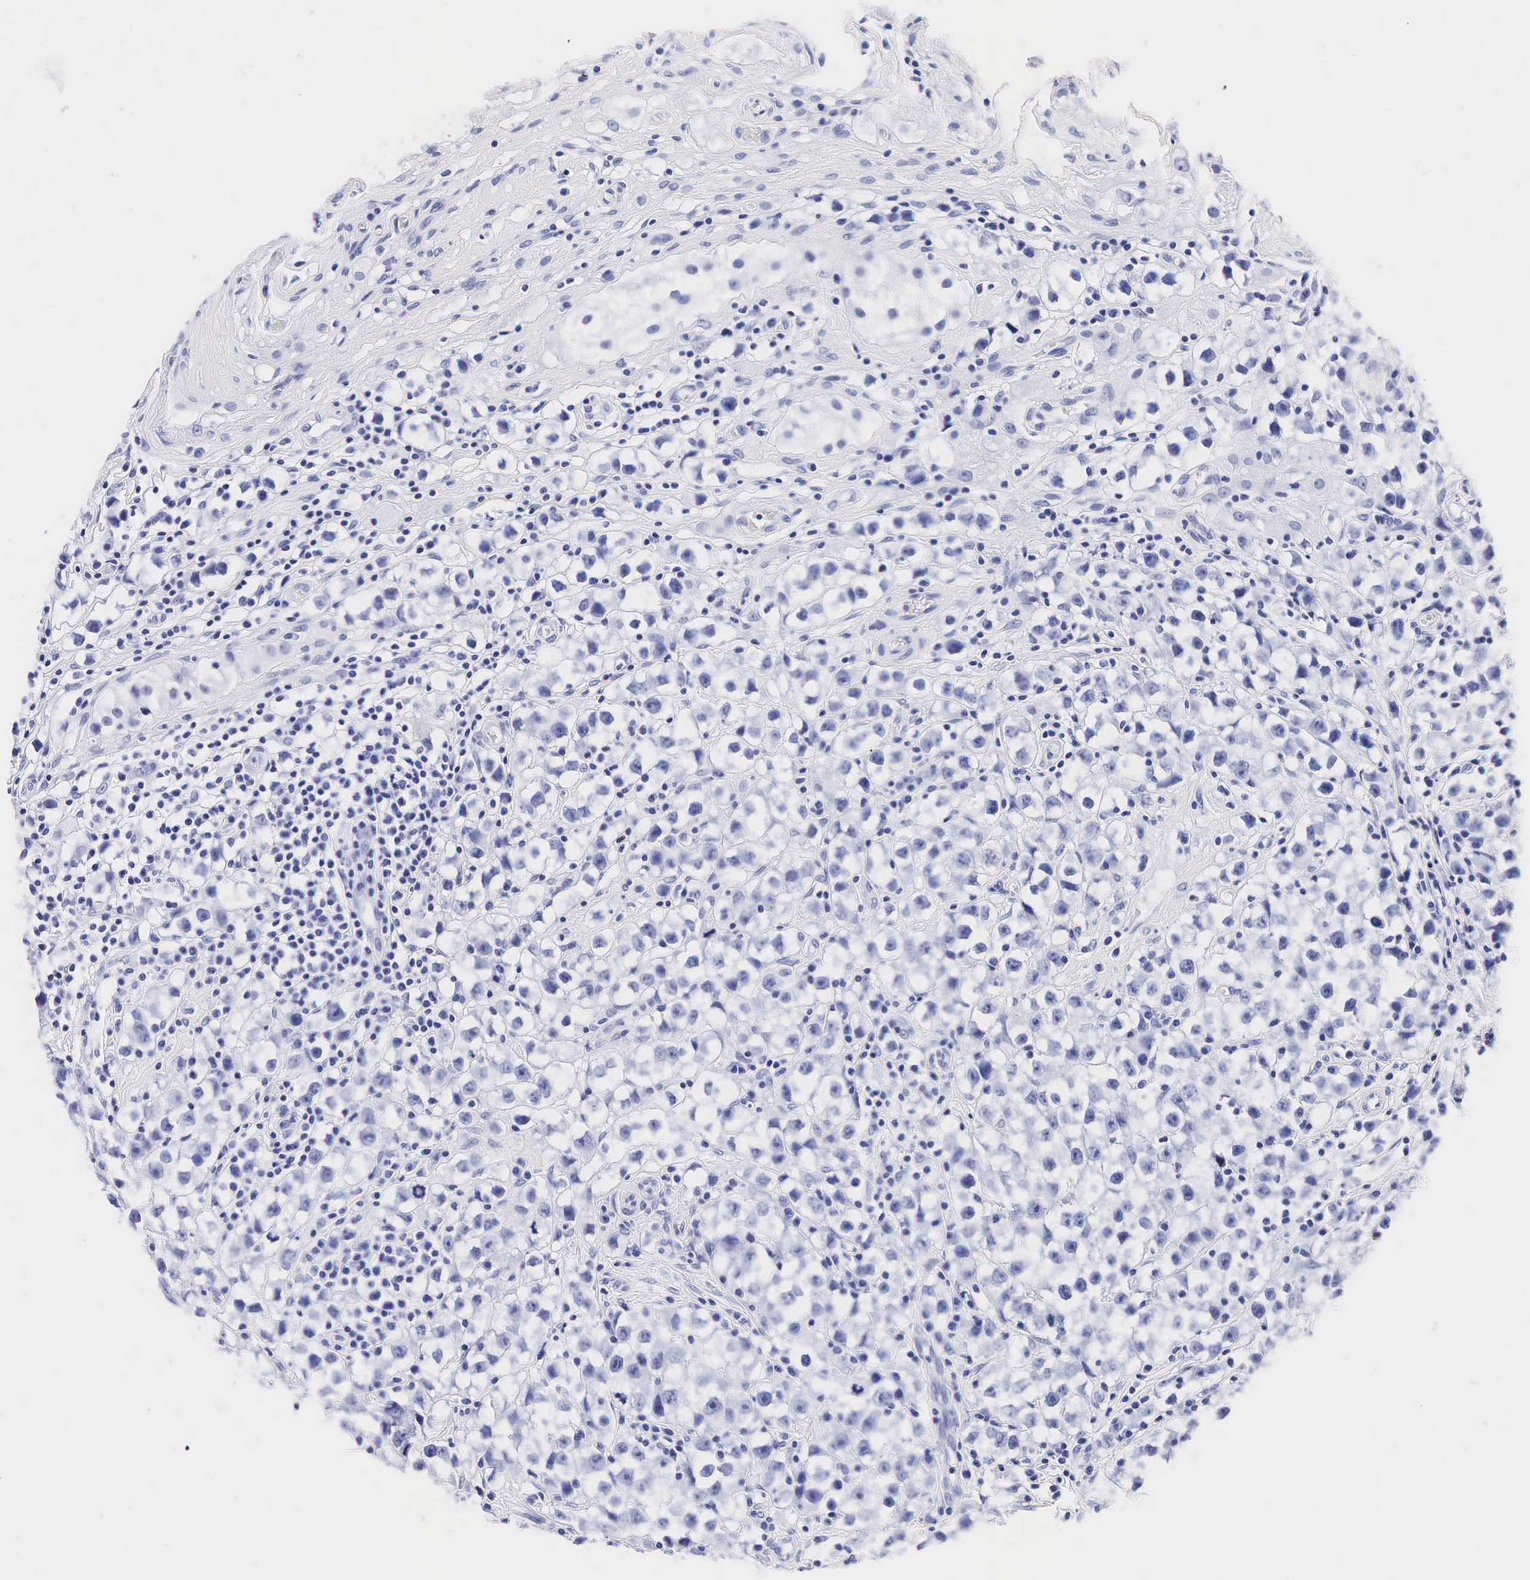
{"staining": {"intensity": "negative", "quantity": "none", "location": "none"}, "tissue": "testis cancer", "cell_type": "Tumor cells", "image_type": "cancer", "snomed": [{"axis": "morphology", "description": "Seminoma, NOS"}, {"axis": "topography", "description": "Testis"}], "caption": "A micrograph of seminoma (testis) stained for a protein demonstrates no brown staining in tumor cells.", "gene": "TG", "patient": {"sex": "male", "age": 35}}